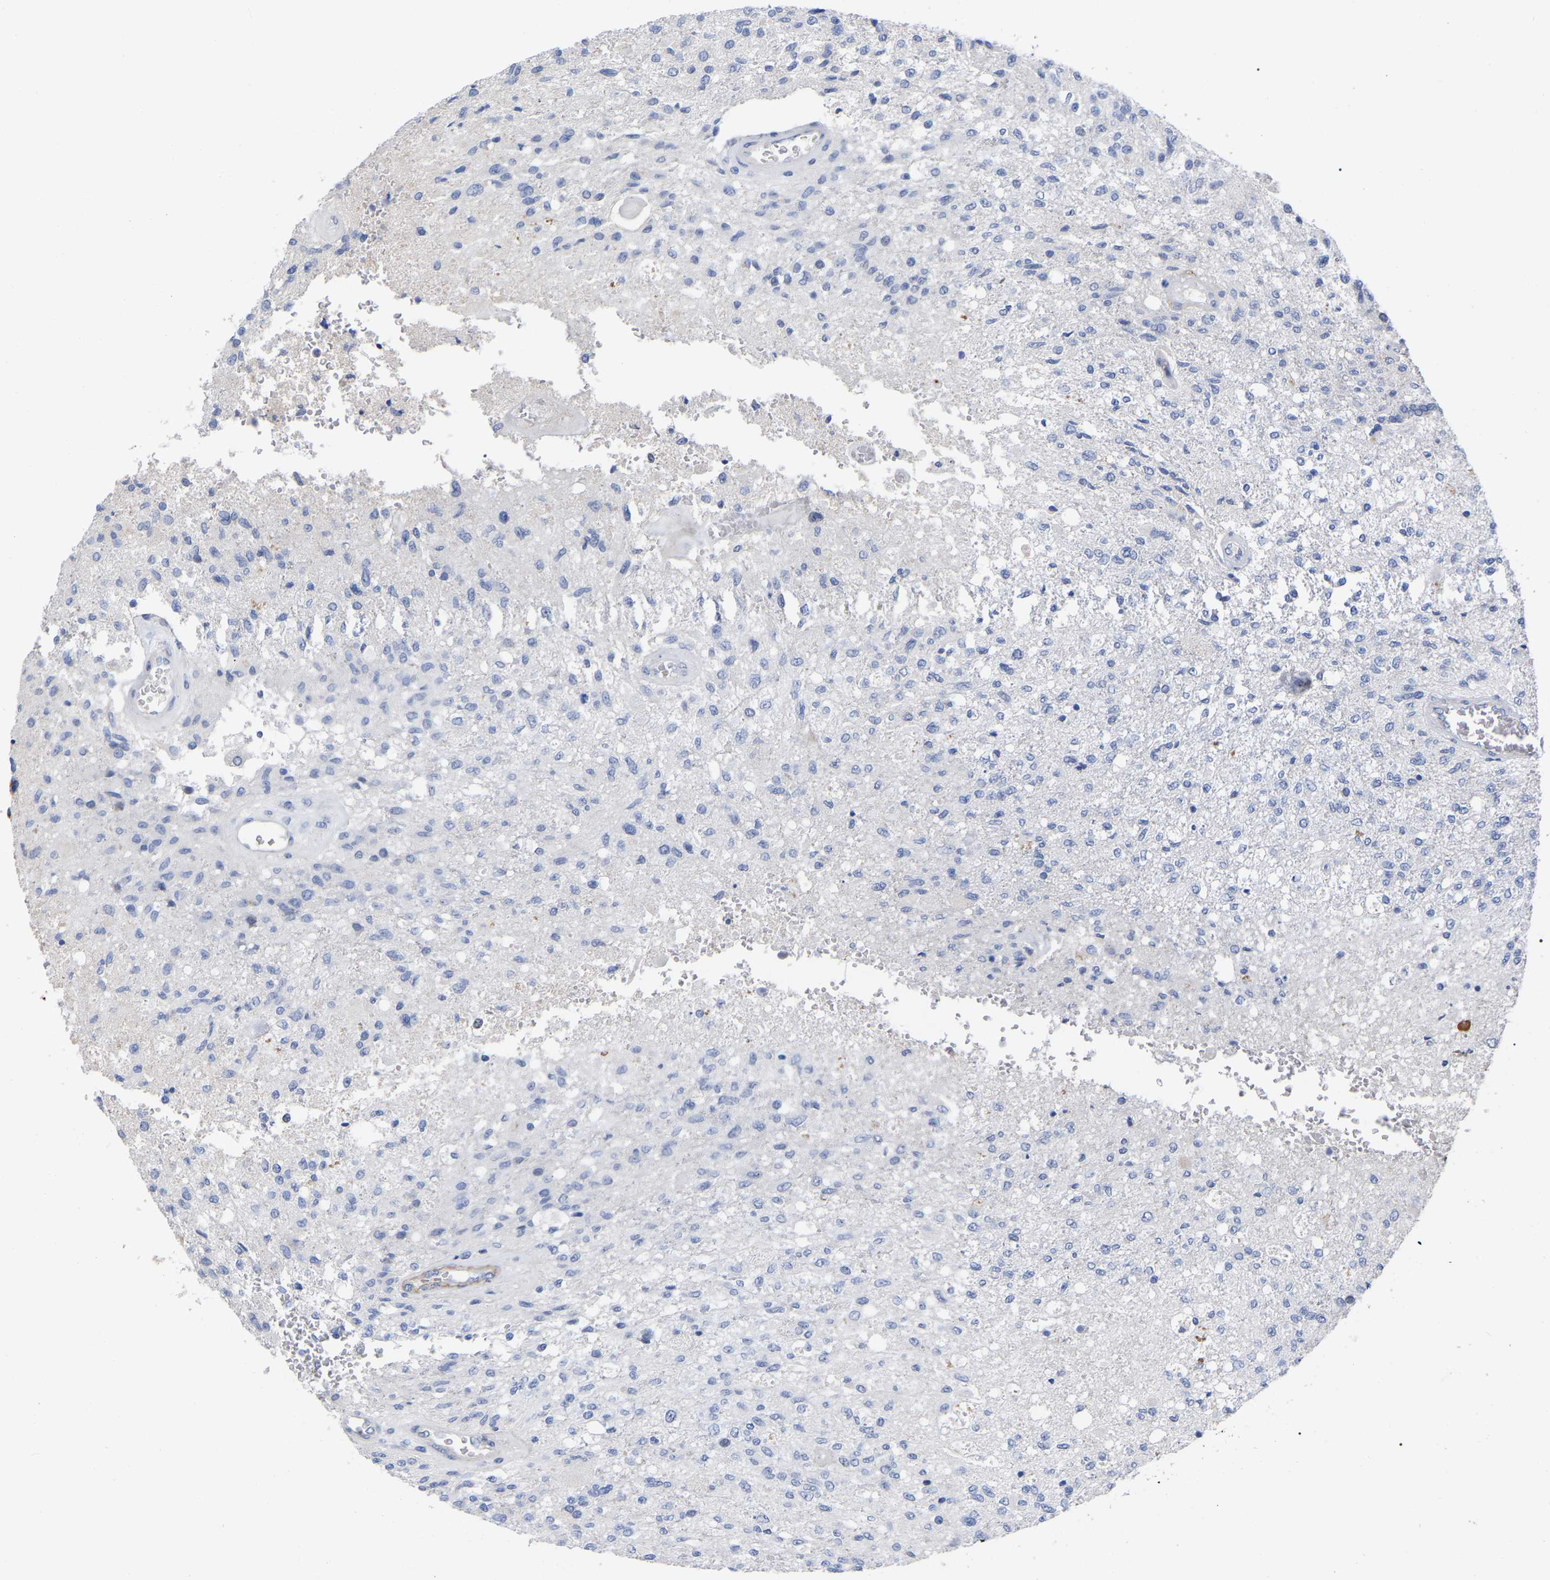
{"staining": {"intensity": "negative", "quantity": "none", "location": "none"}, "tissue": "glioma", "cell_type": "Tumor cells", "image_type": "cancer", "snomed": [{"axis": "morphology", "description": "Normal tissue, NOS"}, {"axis": "morphology", "description": "Glioma, malignant, High grade"}, {"axis": "topography", "description": "Cerebral cortex"}], "caption": "Immunohistochemistry image of neoplastic tissue: human malignant high-grade glioma stained with DAB (3,3'-diaminobenzidine) displays no significant protein expression in tumor cells.", "gene": "HAPLN1", "patient": {"sex": "male", "age": 77}}